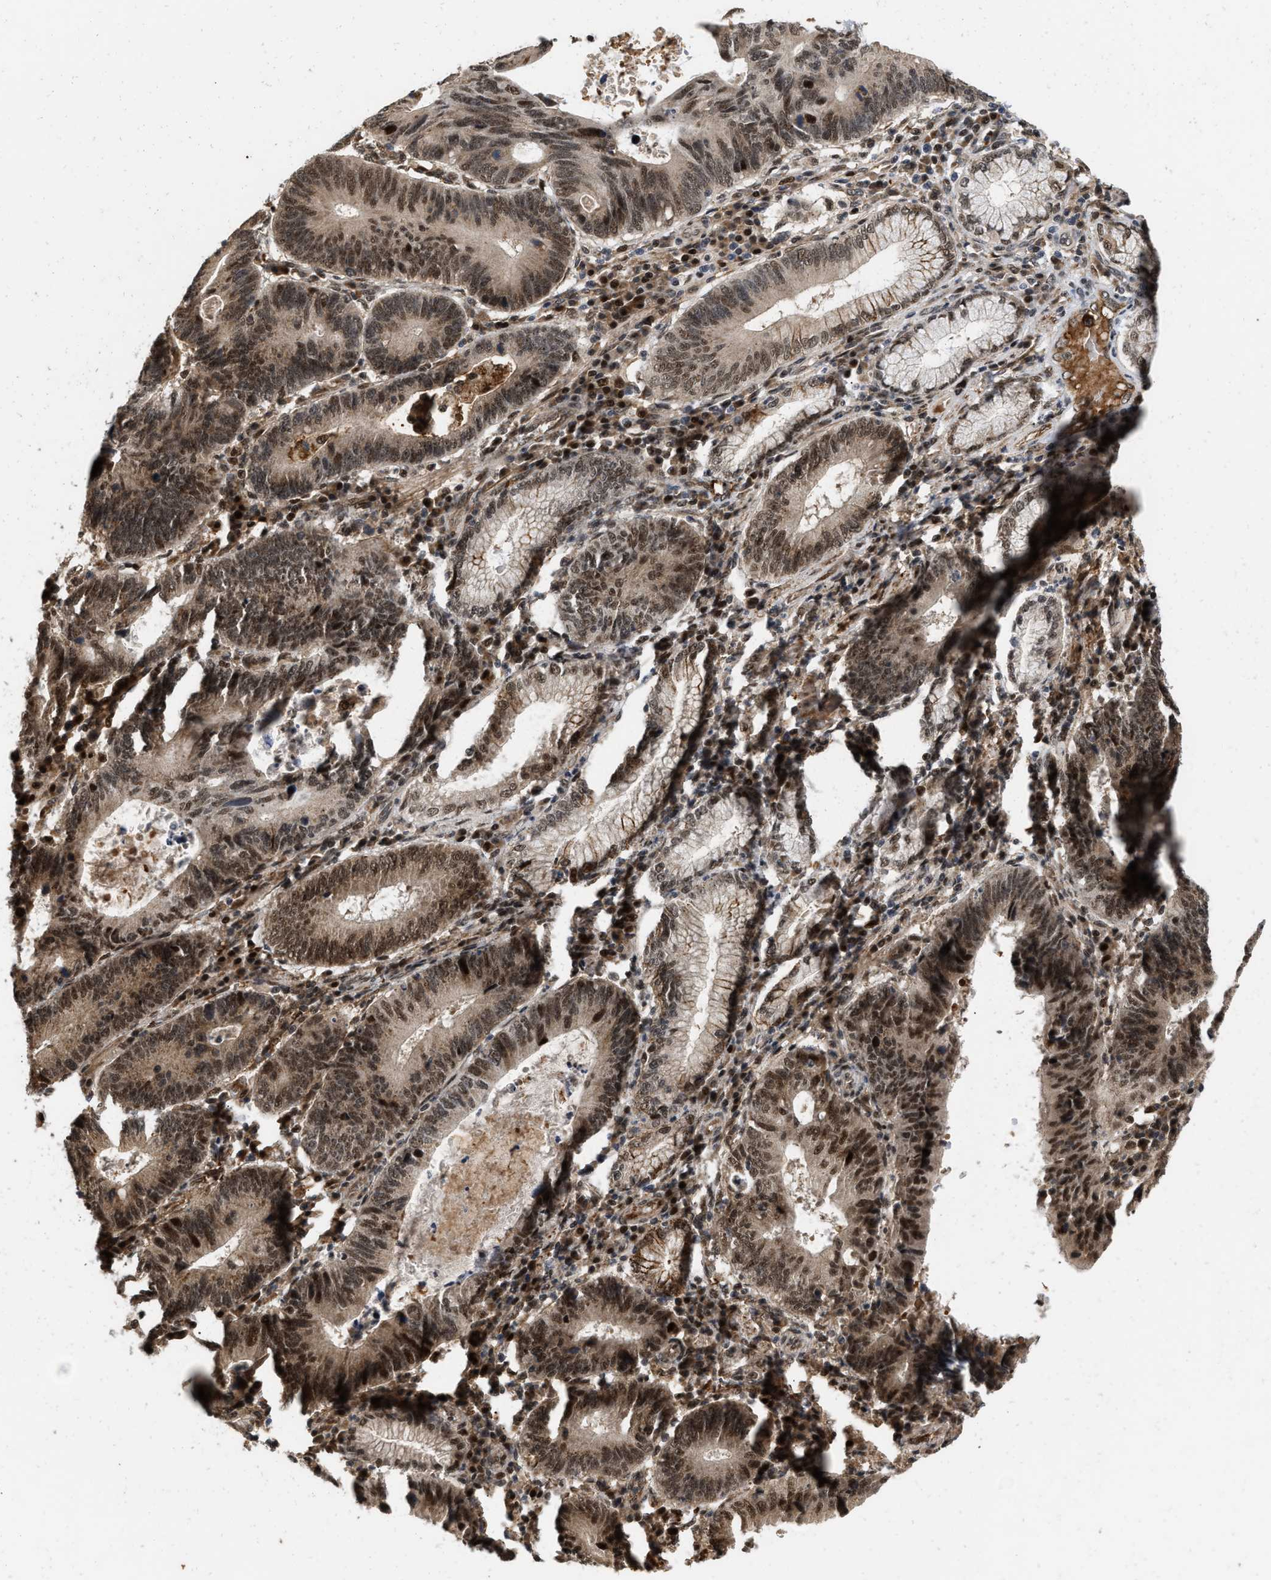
{"staining": {"intensity": "strong", "quantity": ">75%", "location": "nuclear"}, "tissue": "stomach cancer", "cell_type": "Tumor cells", "image_type": "cancer", "snomed": [{"axis": "morphology", "description": "Adenocarcinoma, NOS"}, {"axis": "topography", "description": "Stomach"}], "caption": "Tumor cells show high levels of strong nuclear staining in approximately >75% of cells in human stomach cancer (adenocarcinoma).", "gene": "ANKRD11", "patient": {"sex": "male", "age": 59}}